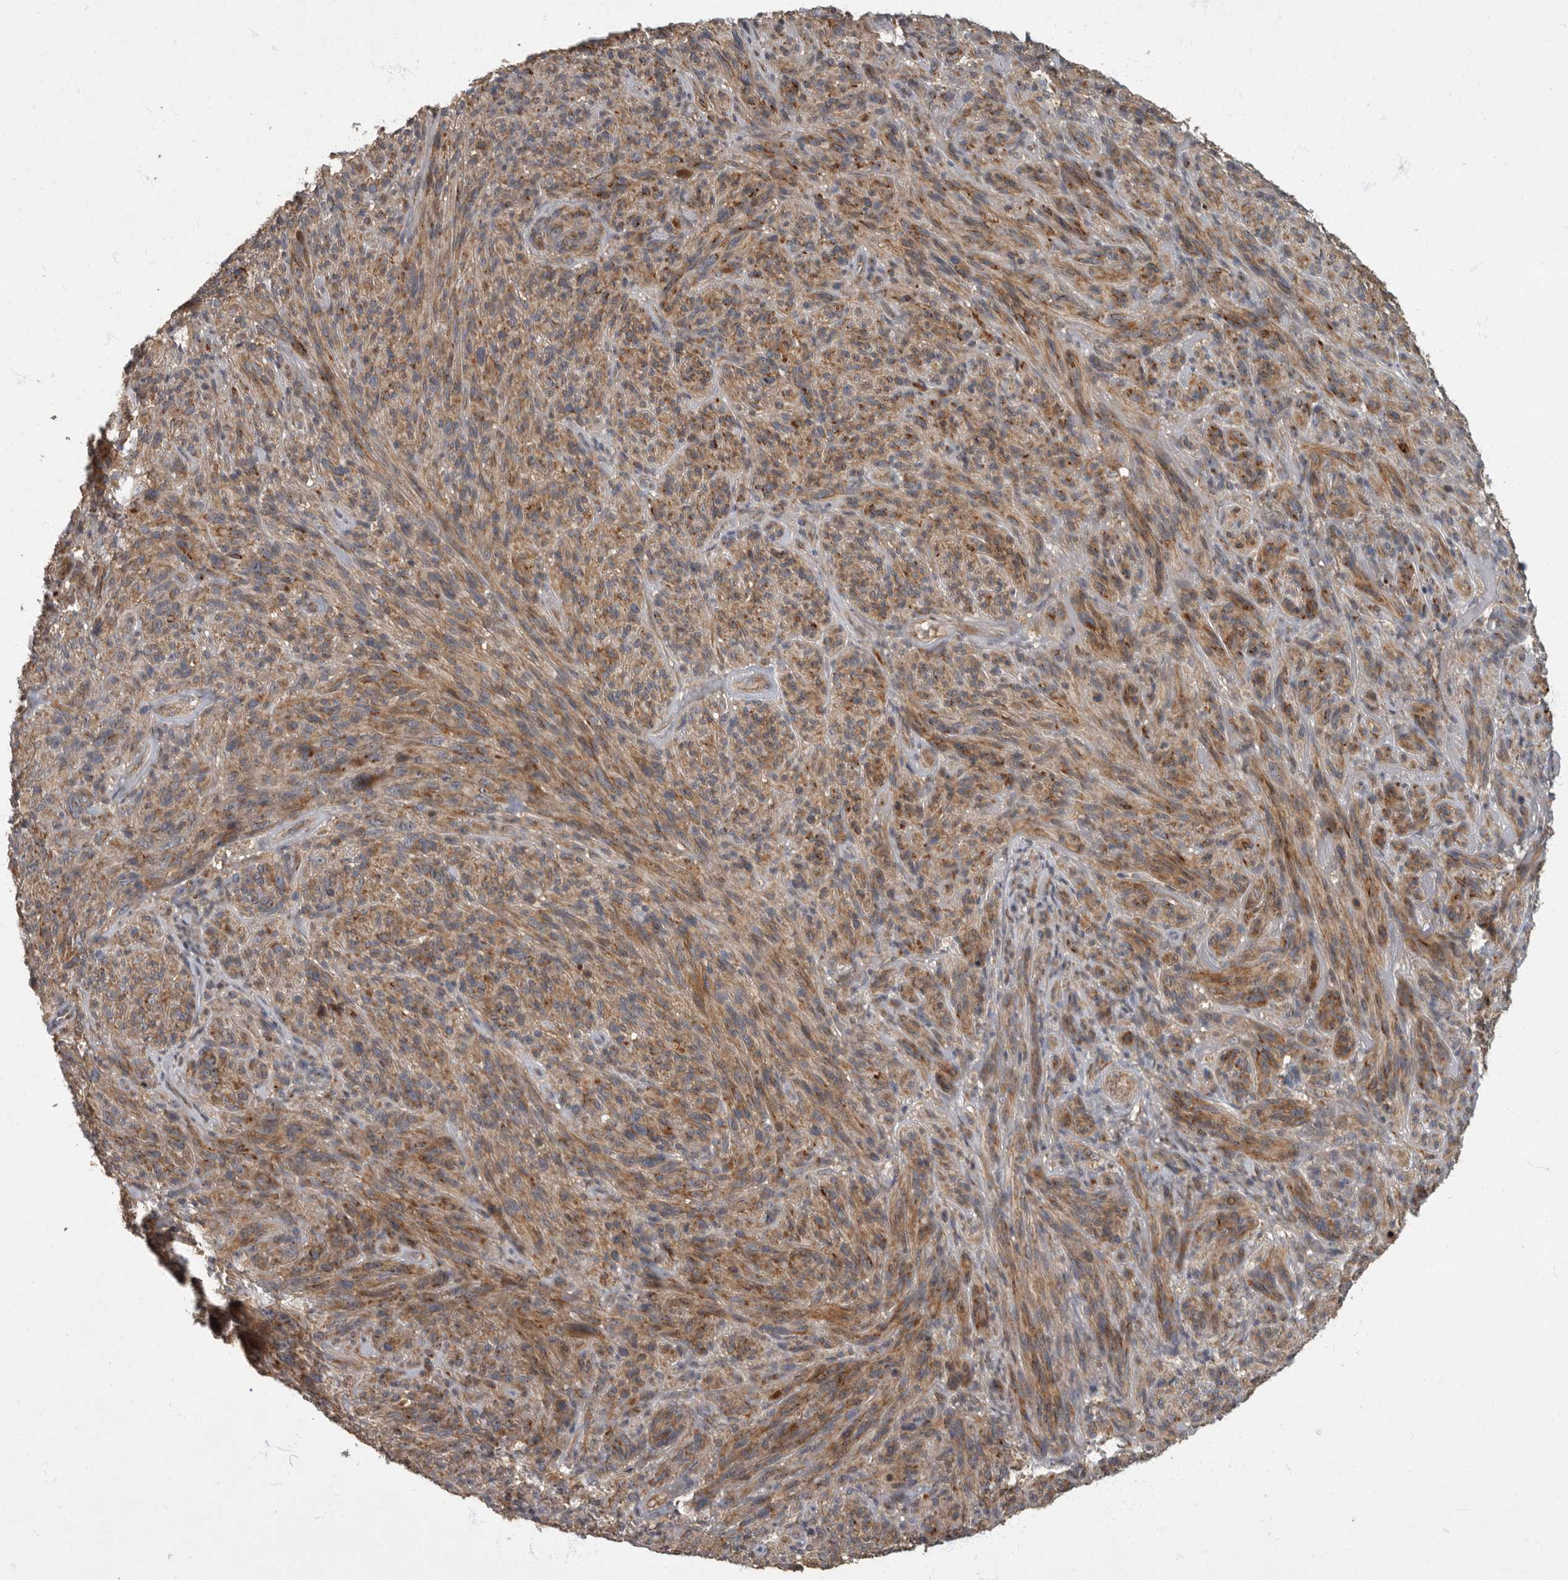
{"staining": {"intensity": "moderate", "quantity": ">75%", "location": "cytoplasmic/membranous"}, "tissue": "melanoma", "cell_type": "Tumor cells", "image_type": "cancer", "snomed": [{"axis": "morphology", "description": "Malignant melanoma, NOS"}, {"axis": "topography", "description": "Skin of head"}], "caption": "Immunohistochemistry (DAB (3,3'-diaminobenzidine)) staining of melanoma reveals moderate cytoplasmic/membranous protein expression in about >75% of tumor cells. The staining is performed using DAB (3,3'-diaminobenzidine) brown chromogen to label protein expression. The nuclei are counter-stained blue using hematoxylin.", "gene": "IQCK", "patient": {"sex": "male", "age": 96}}